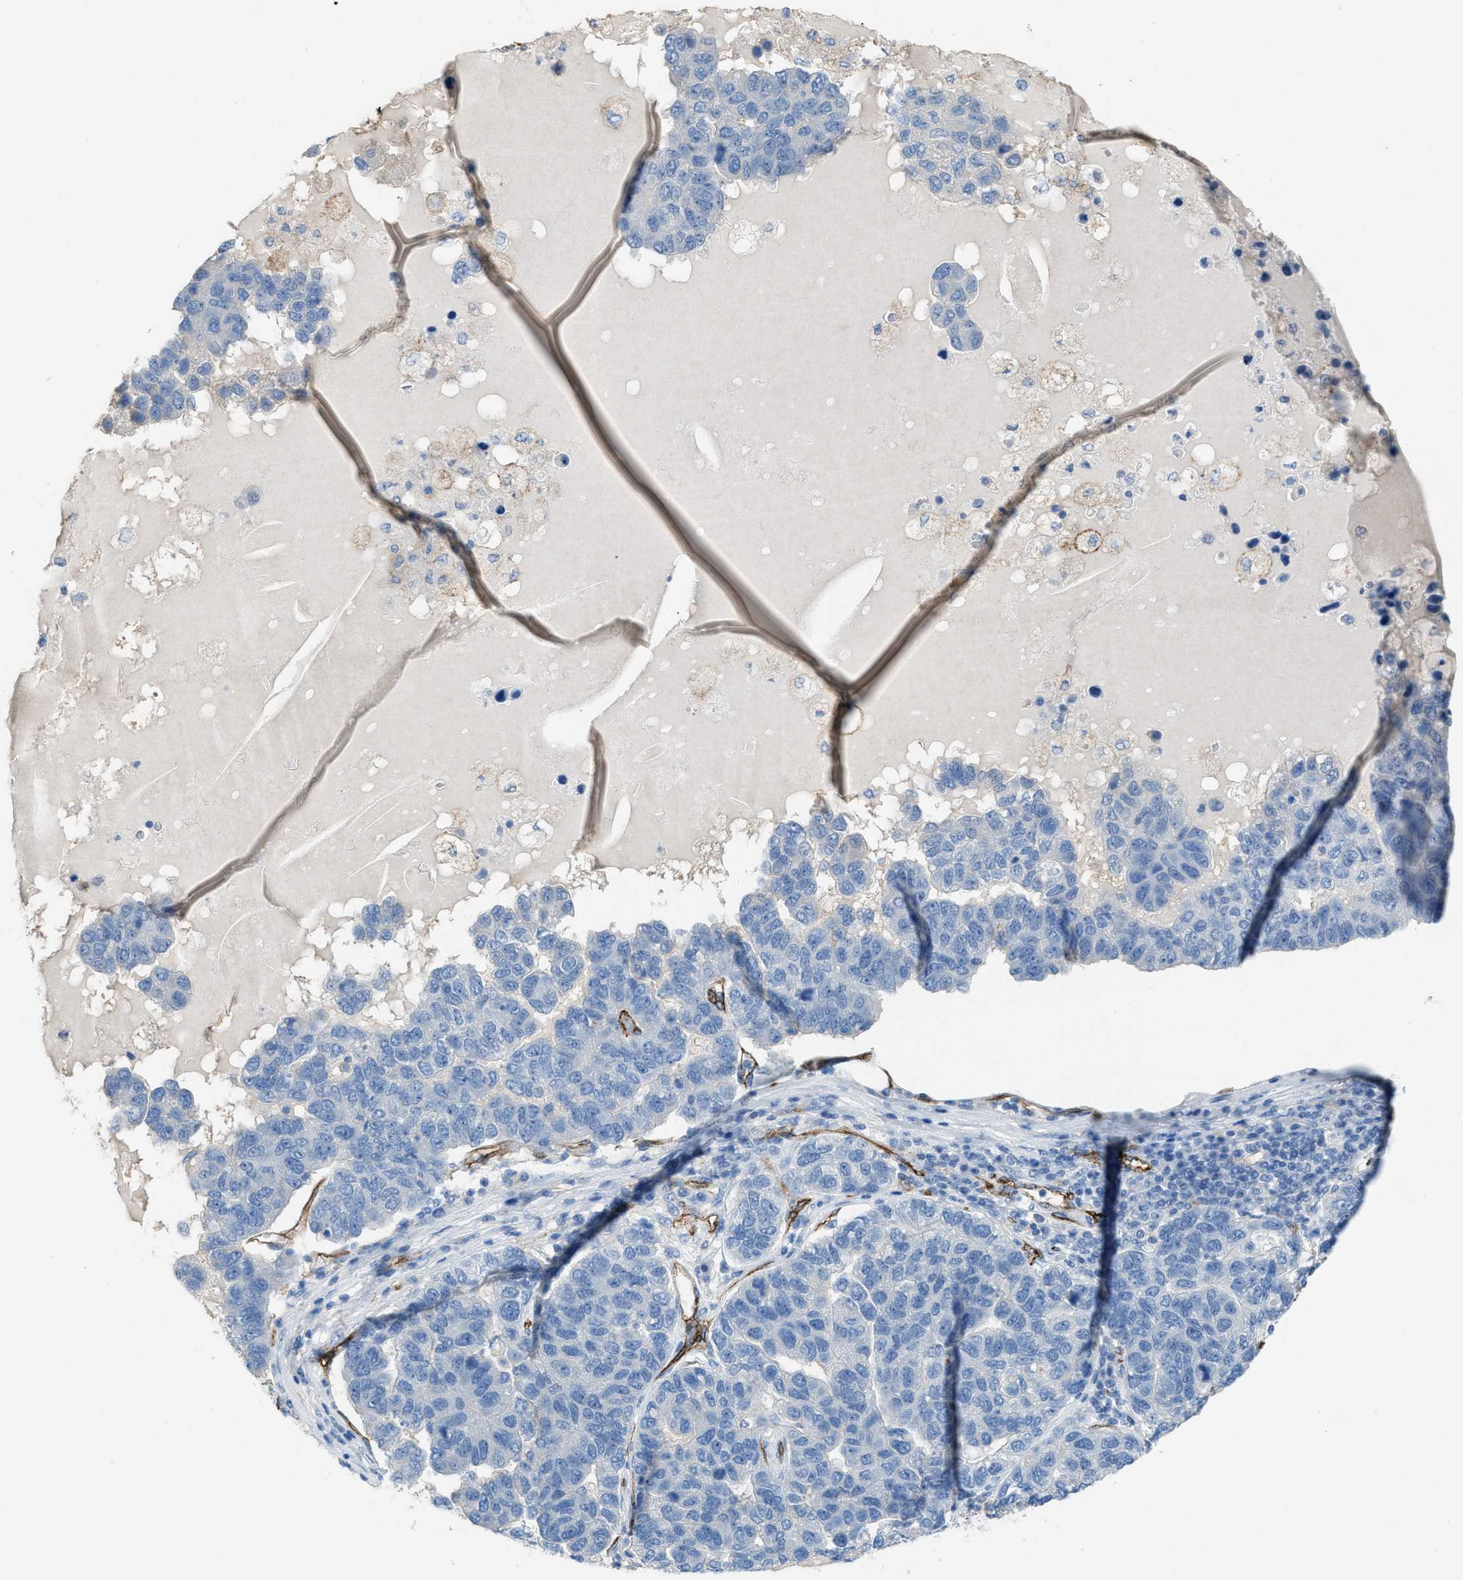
{"staining": {"intensity": "negative", "quantity": "none", "location": "none"}, "tissue": "pancreatic cancer", "cell_type": "Tumor cells", "image_type": "cancer", "snomed": [{"axis": "morphology", "description": "Adenocarcinoma, NOS"}, {"axis": "topography", "description": "Pancreas"}], "caption": "Immunohistochemistry histopathology image of neoplastic tissue: adenocarcinoma (pancreatic) stained with DAB displays no significant protein positivity in tumor cells.", "gene": "DYSF", "patient": {"sex": "female", "age": 61}}